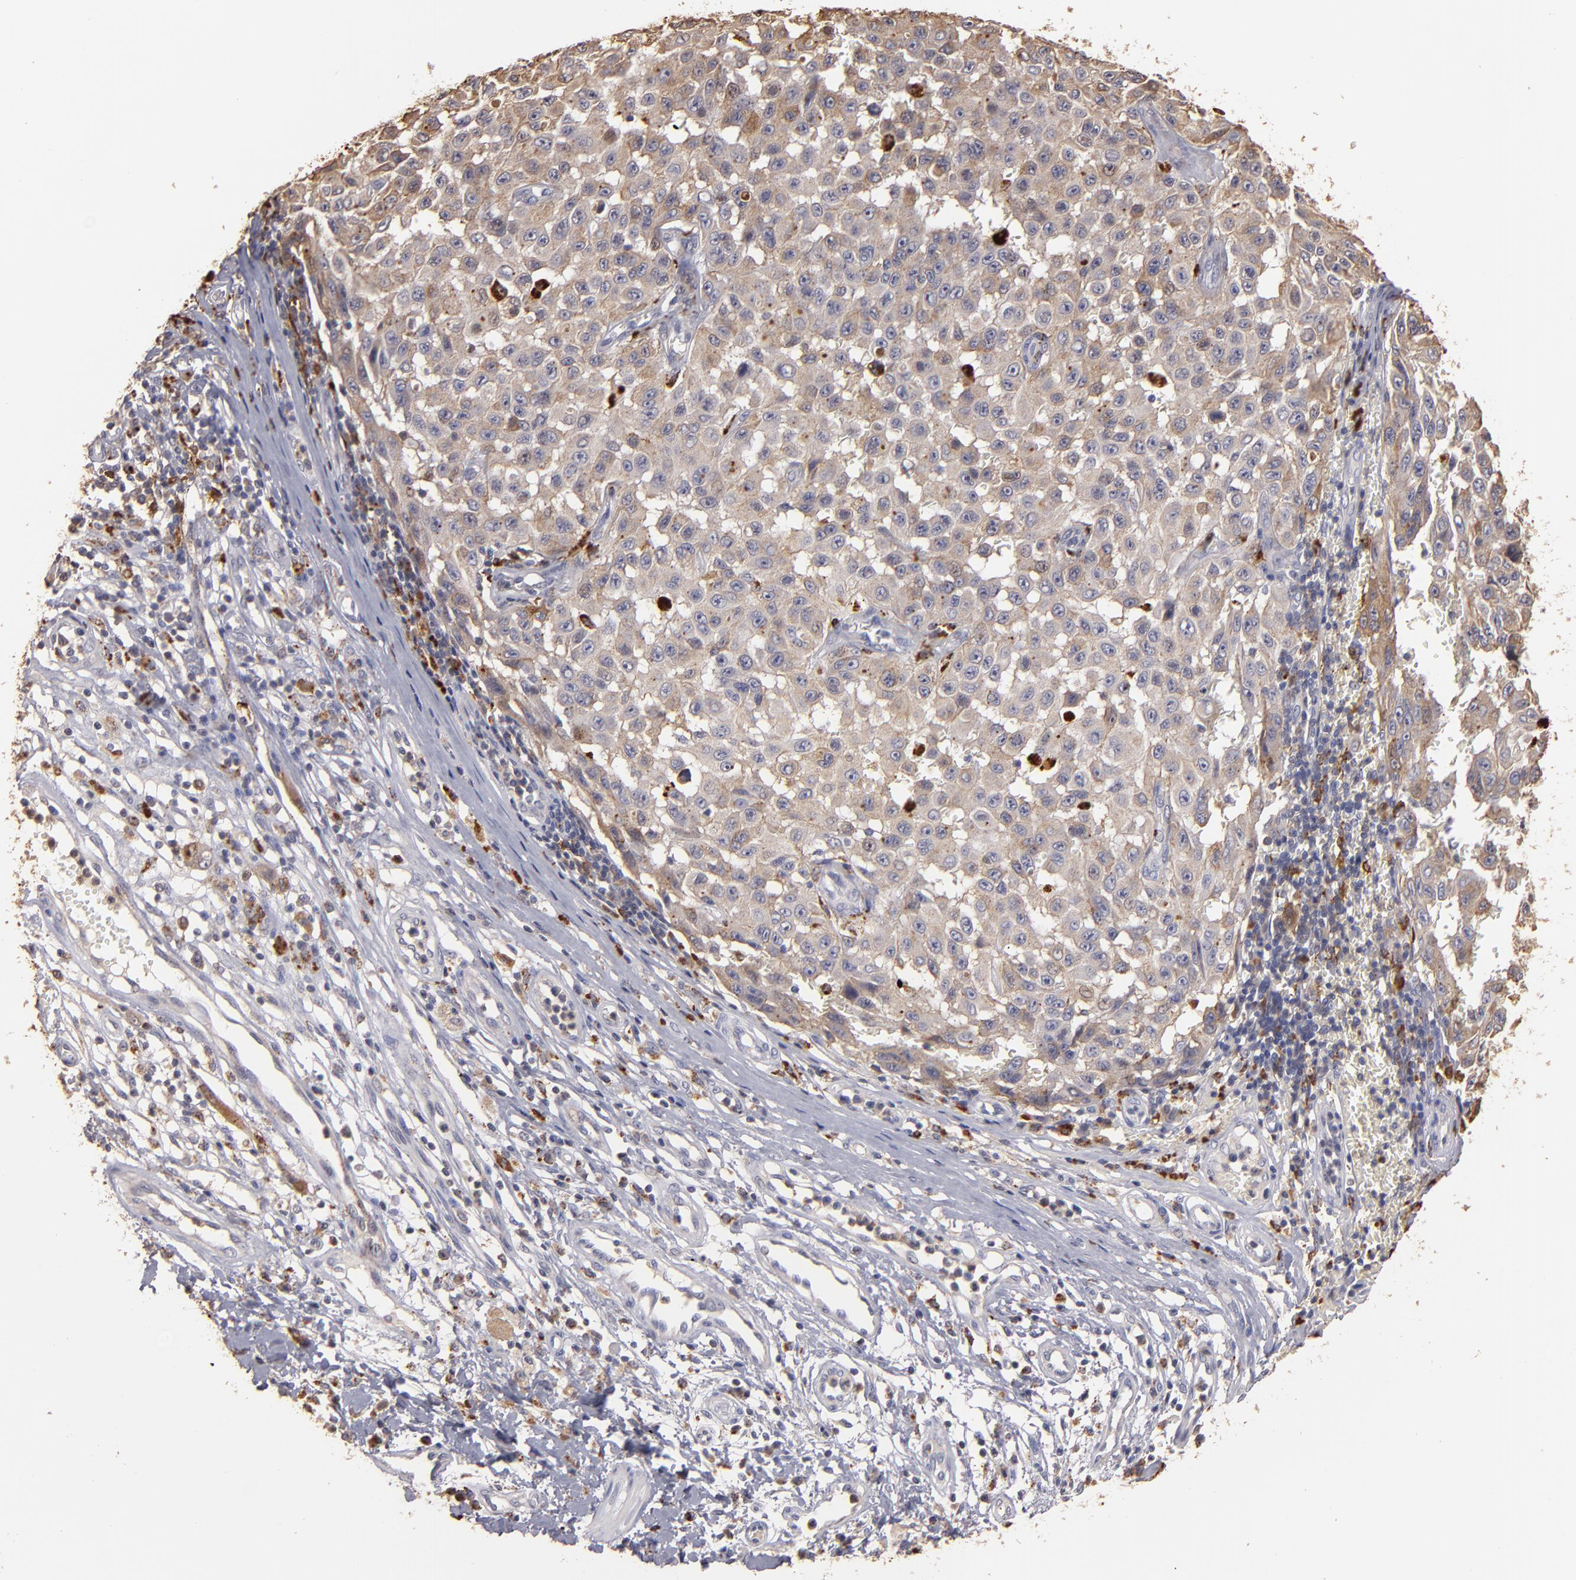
{"staining": {"intensity": "weak", "quantity": ">75%", "location": "cytoplasmic/membranous"}, "tissue": "melanoma", "cell_type": "Tumor cells", "image_type": "cancer", "snomed": [{"axis": "morphology", "description": "Malignant melanoma, NOS"}, {"axis": "topography", "description": "Skin"}], "caption": "IHC micrograph of melanoma stained for a protein (brown), which reveals low levels of weak cytoplasmic/membranous expression in about >75% of tumor cells.", "gene": "TRAF1", "patient": {"sex": "male", "age": 30}}